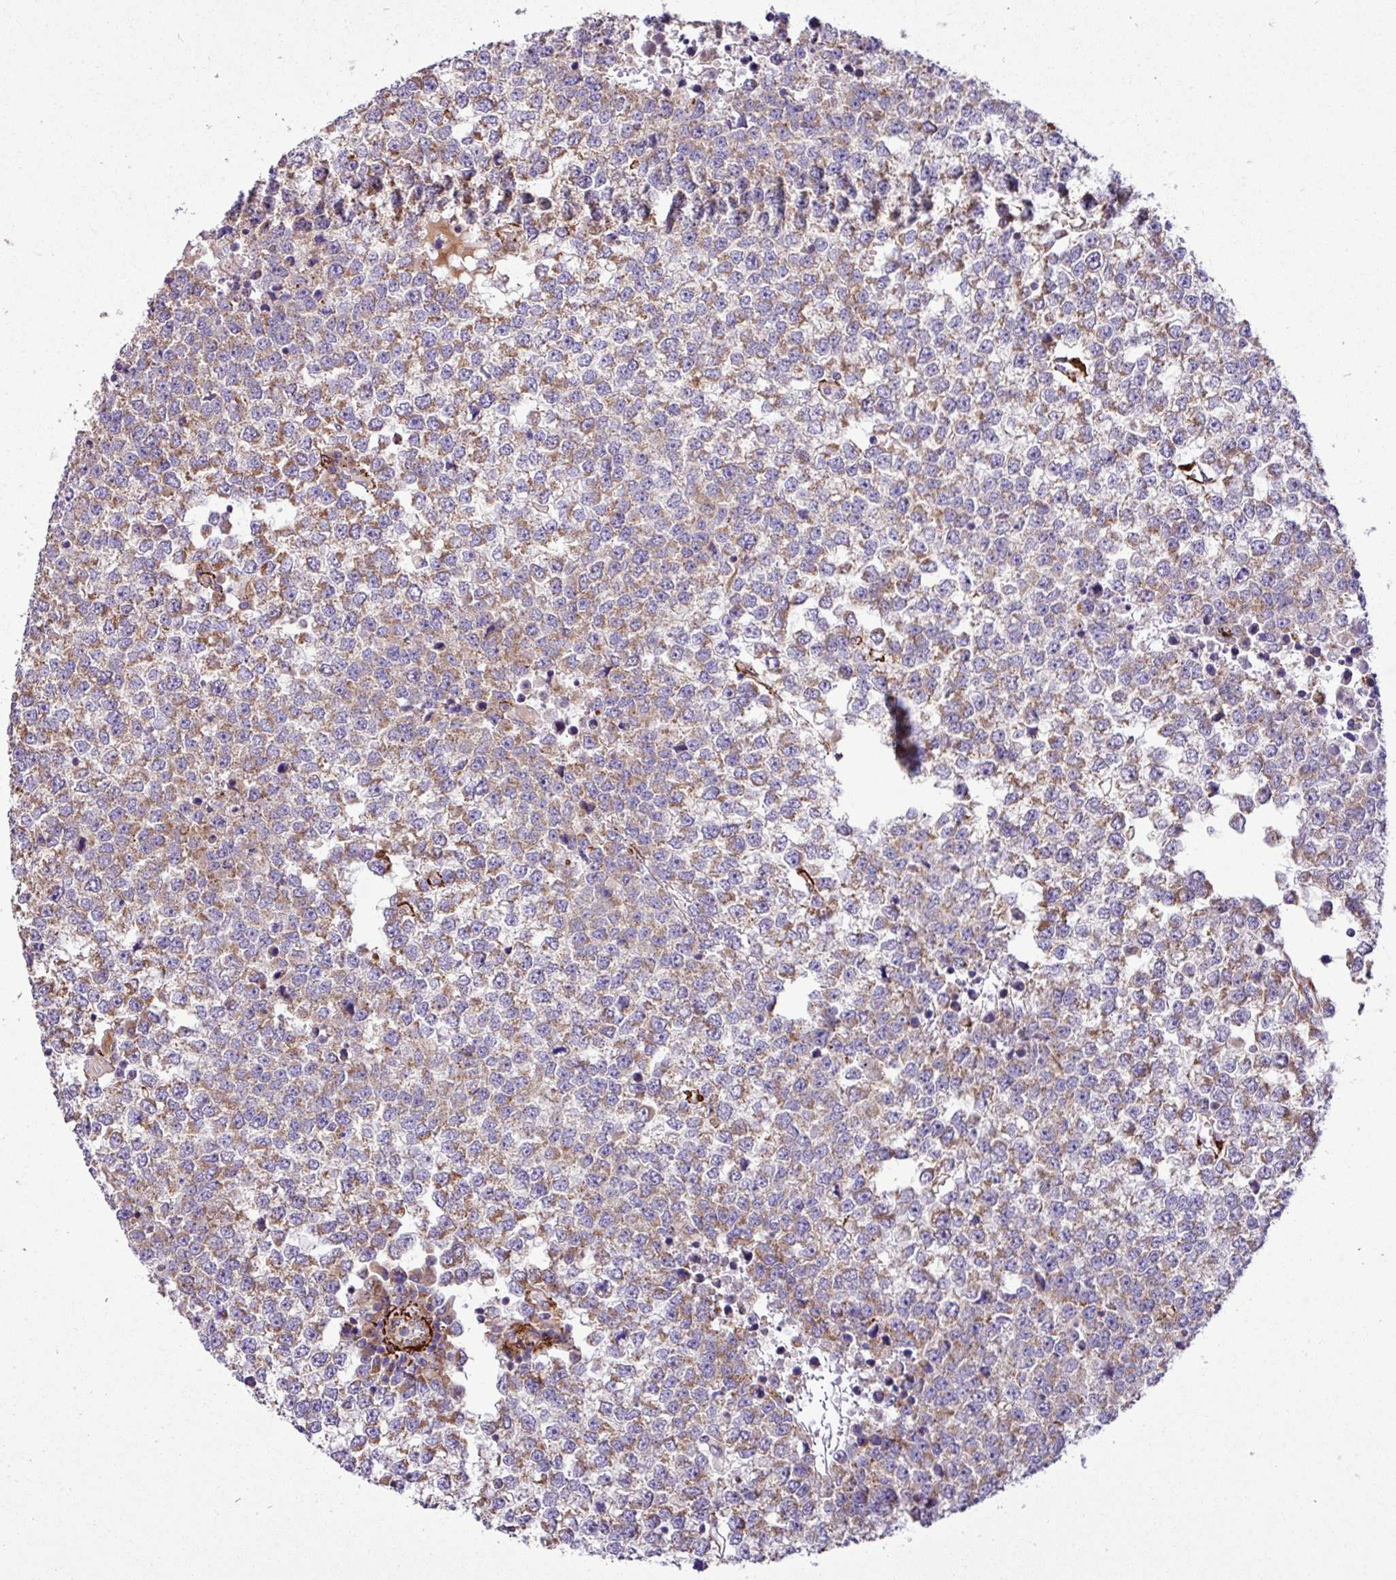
{"staining": {"intensity": "moderate", "quantity": ">75%", "location": "cytoplasmic/membranous"}, "tissue": "testis cancer", "cell_type": "Tumor cells", "image_type": "cancer", "snomed": [{"axis": "morphology", "description": "Seminoma, NOS"}, {"axis": "topography", "description": "Testis"}], "caption": "The histopathology image reveals immunohistochemical staining of testis cancer. There is moderate cytoplasmic/membranous staining is appreciated in about >75% of tumor cells.", "gene": "FAM47E", "patient": {"sex": "male", "age": 65}}